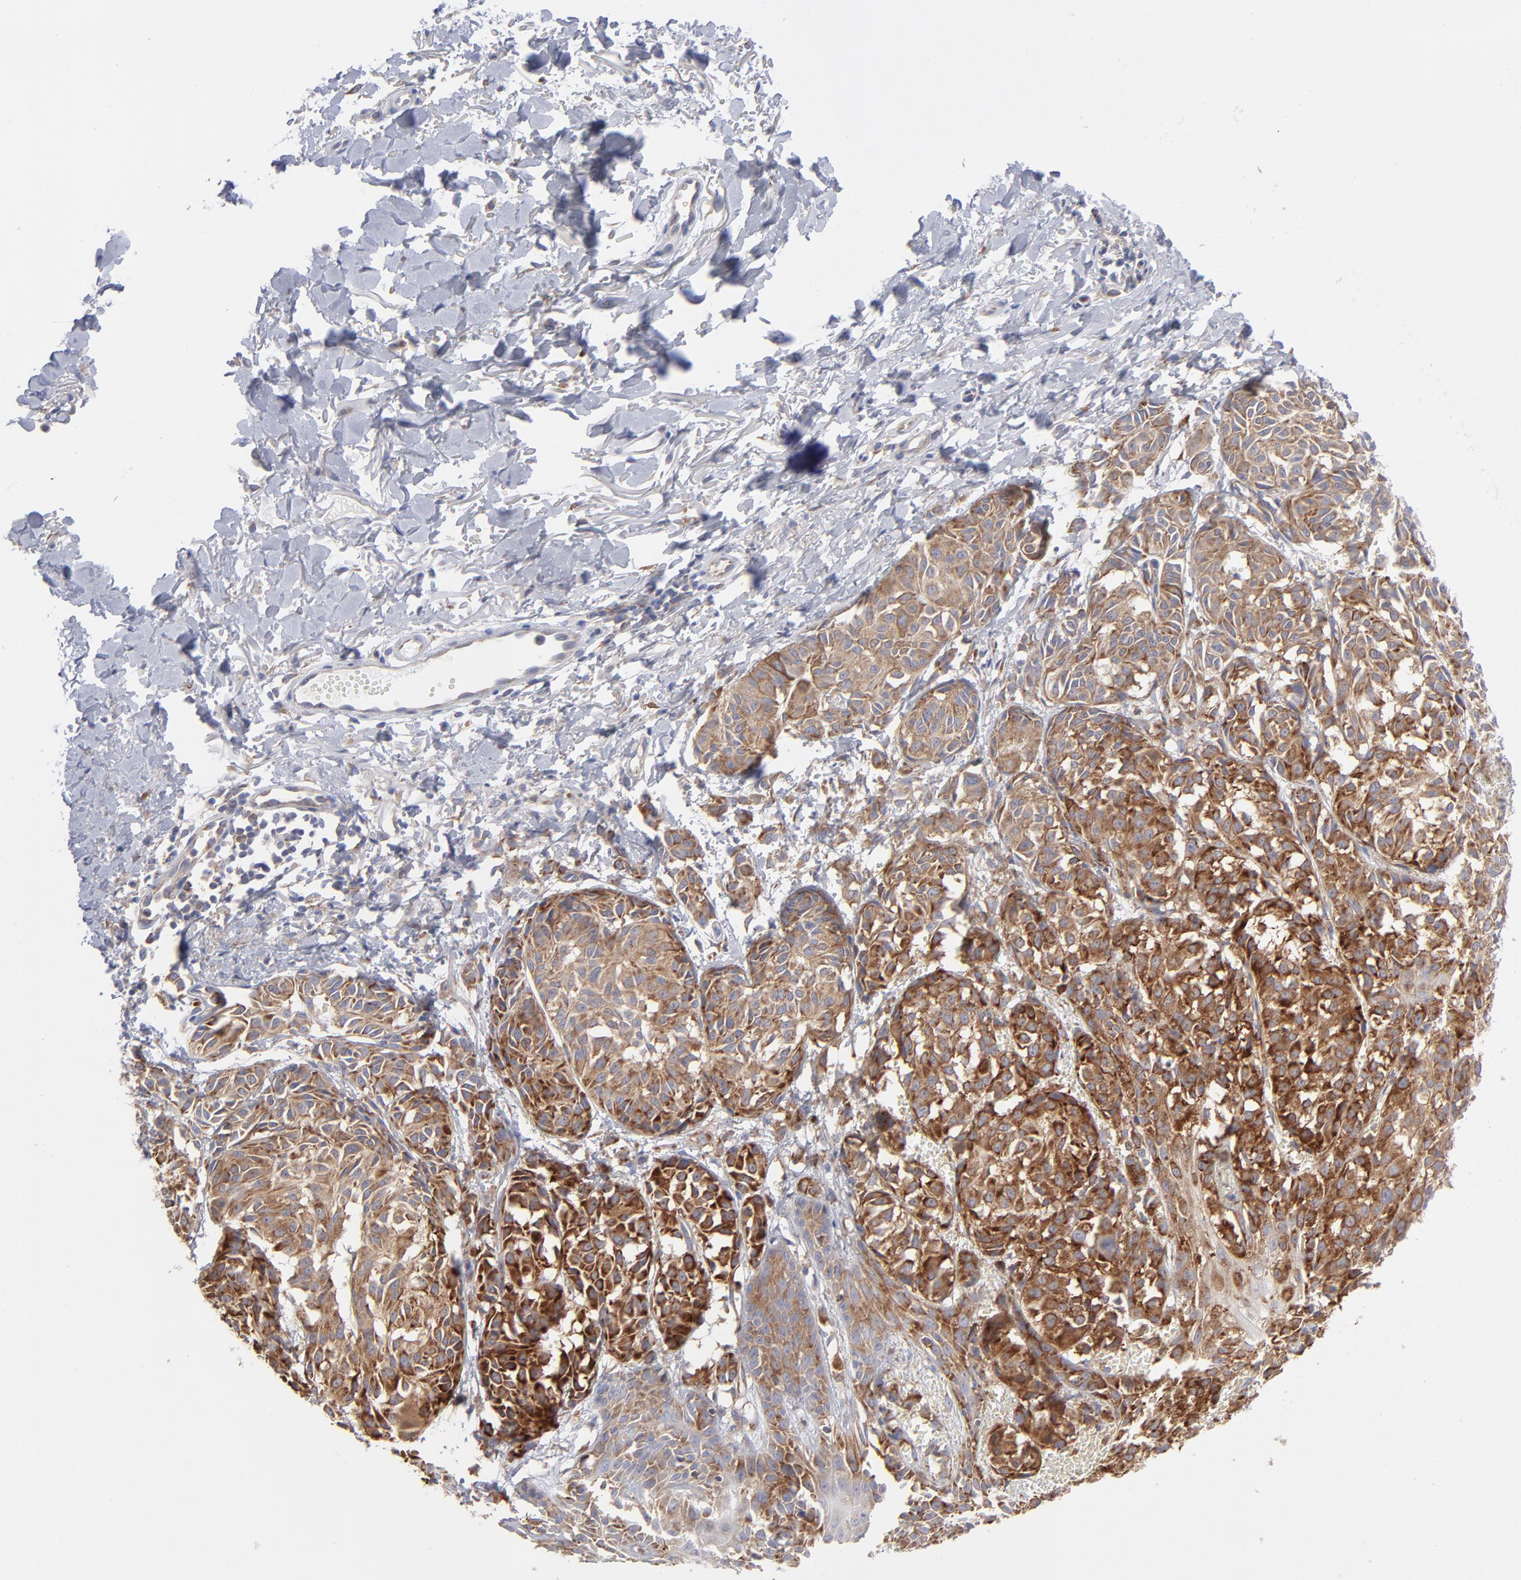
{"staining": {"intensity": "strong", "quantity": ">75%", "location": "cytoplasmic/membranous"}, "tissue": "melanoma", "cell_type": "Tumor cells", "image_type": "cancer", "snomed": [{"axis": "morphology", "description": "Malignant melanoma, NOS"}, {"axis": "topography", "description": "Skin"}], "caption": "There is high levels of strong cytoplasmic/membranous expression in tumor cells of melanoma, as demonstrated by immunohistochemical staining (brown color).", "gene": "EIF2AK2", "patient": {"sex": "male", "age": 76}}